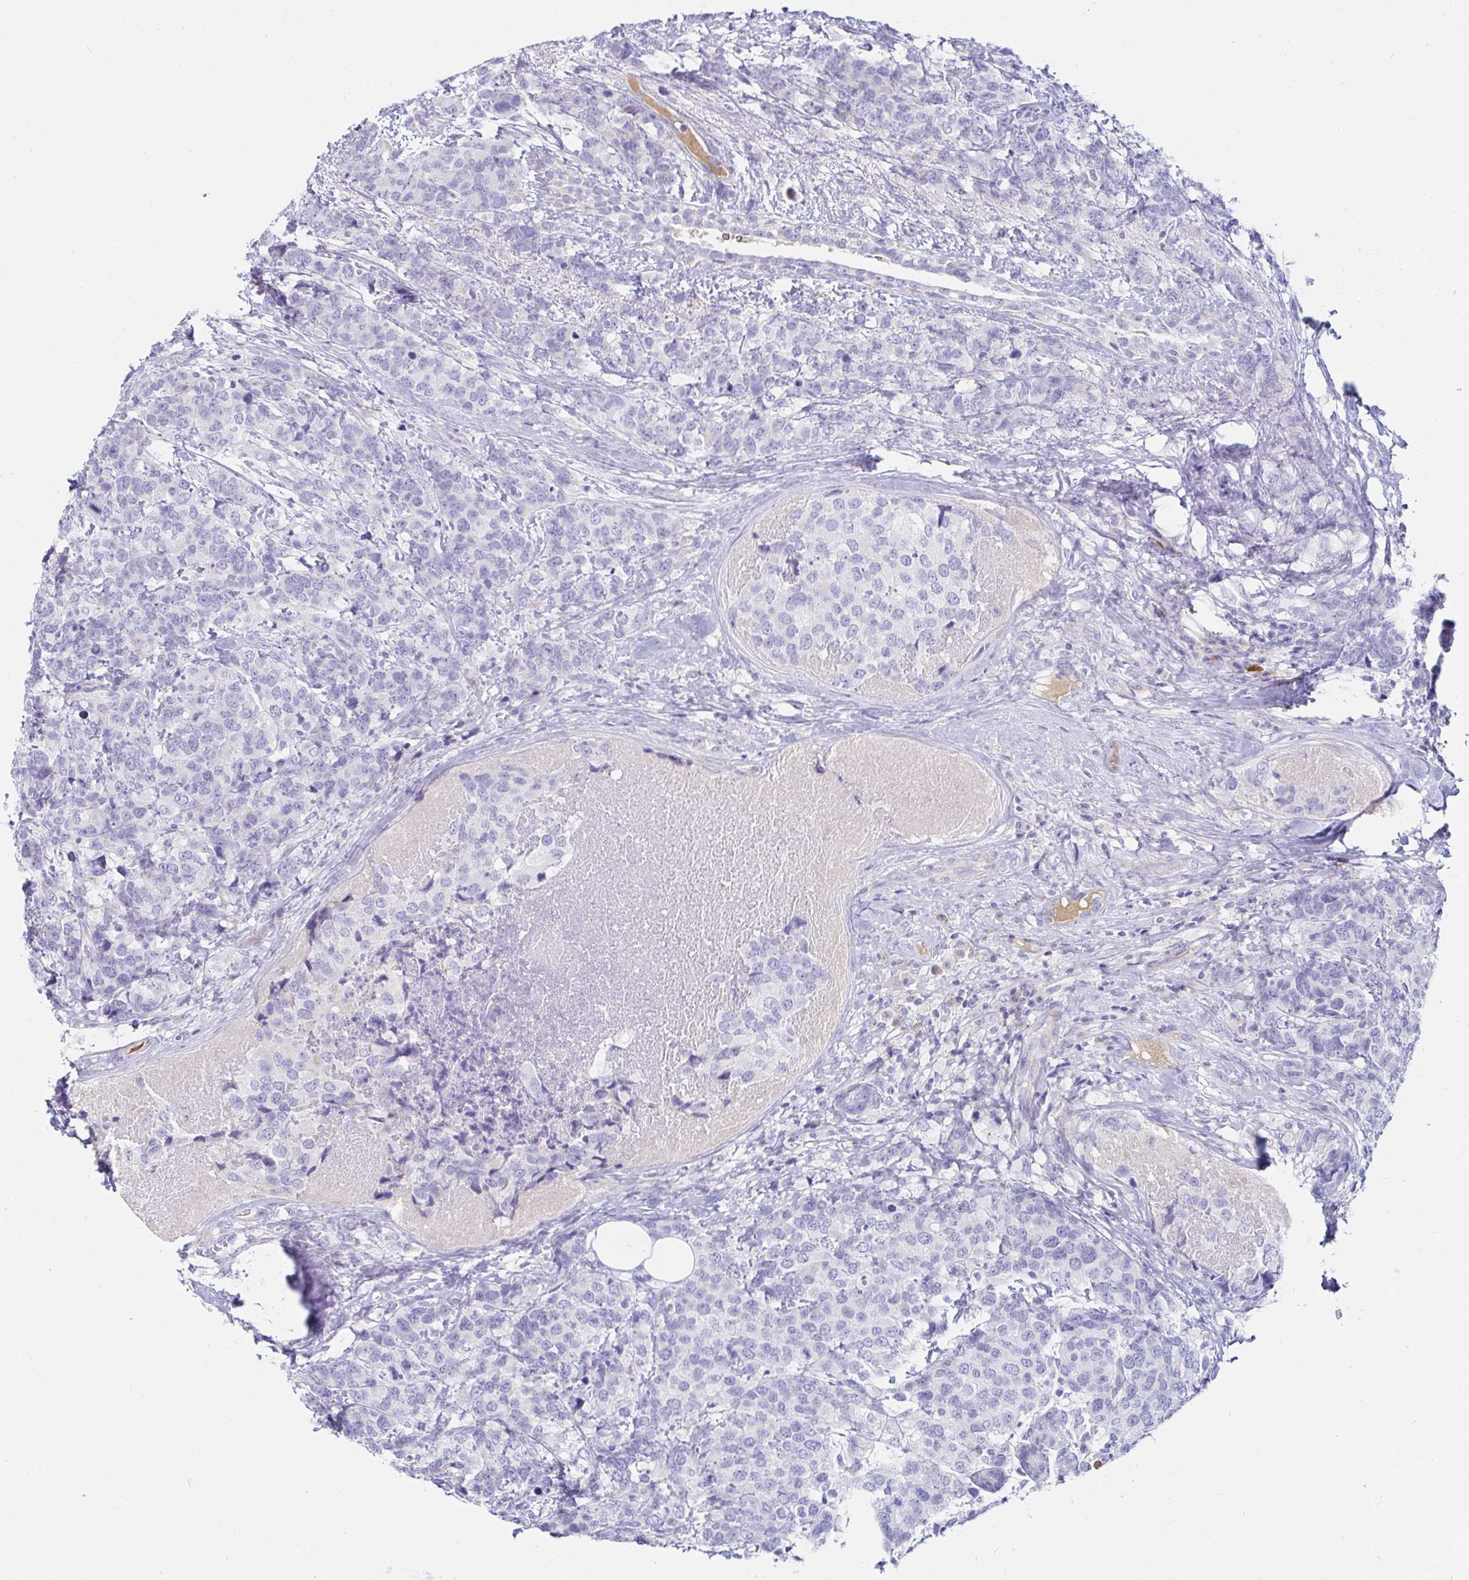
{"staining": {"intensity": "negative", "quantity": "none", "location": "none"}, "tissue": "breast cancer", "cell_type": "Tumor cells", "image_type": "cancer", "snomed": [{"axis": "morphology", "description": "Lobular carcinoma"}, {"axis": "topography", "description": "Breast"}], "caption": "Human breast cancer (lobular carcinoma) stained for a protein using immunohistochemistry (IHC) displays no expression in tumor cells.", "gene": "C4orf17", "patient": {"sex": "female", "age": 59}}